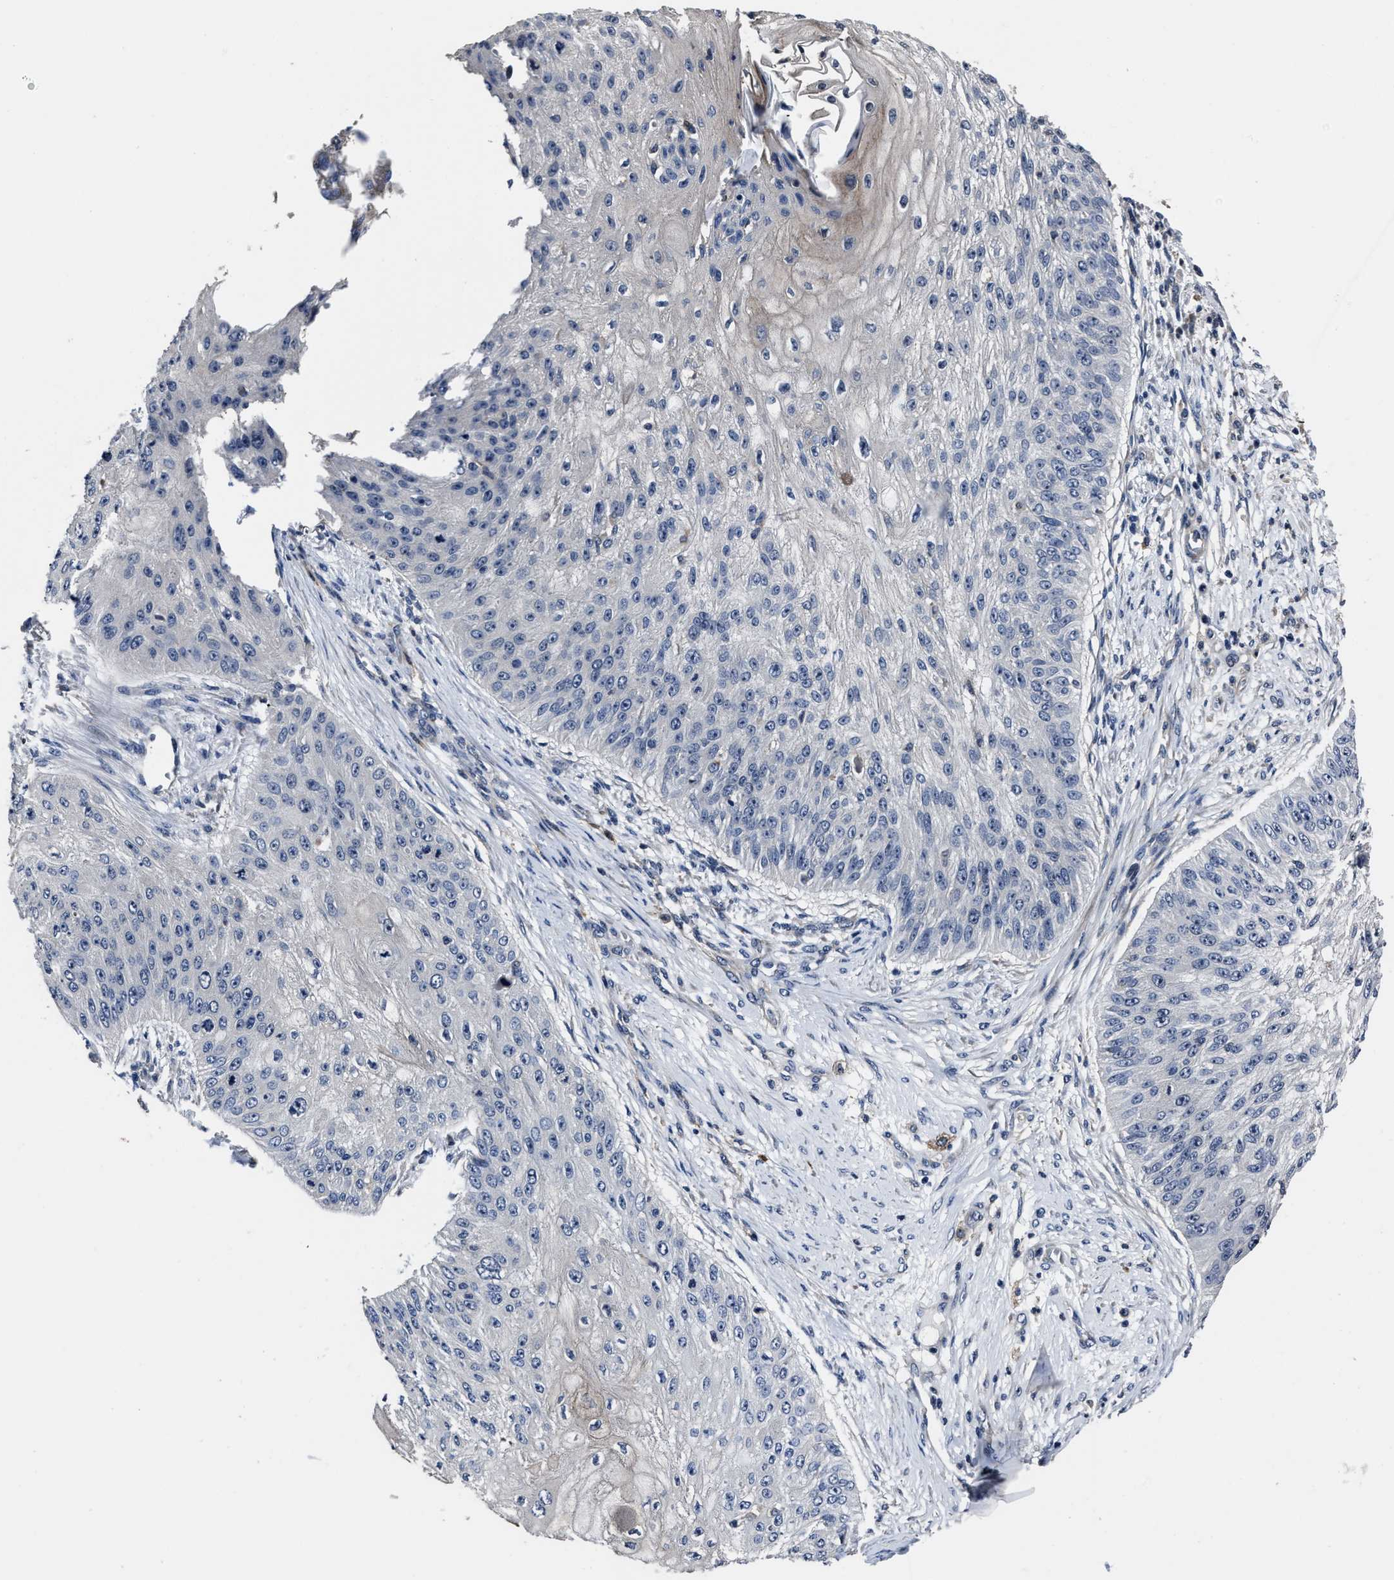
{"staining": {"intensity": "negative", "quantity": "none", "location": "none"}, "tissue": "skin cancer", "cell_type": "Tumor cells", "image_type": "cancer", "snomed": [{"axis": "morphology", "description": "Squamous cell carcinoma, NOS"}, {"axis": "topography", "description": "Skin"}], "caption": "Image shows no protein positivity in tumor cells of skin cancer (squamous cell carcinoma) tissue.", "gene": "RSBN1L", "patient": {"sex": "female", "age": 80}}